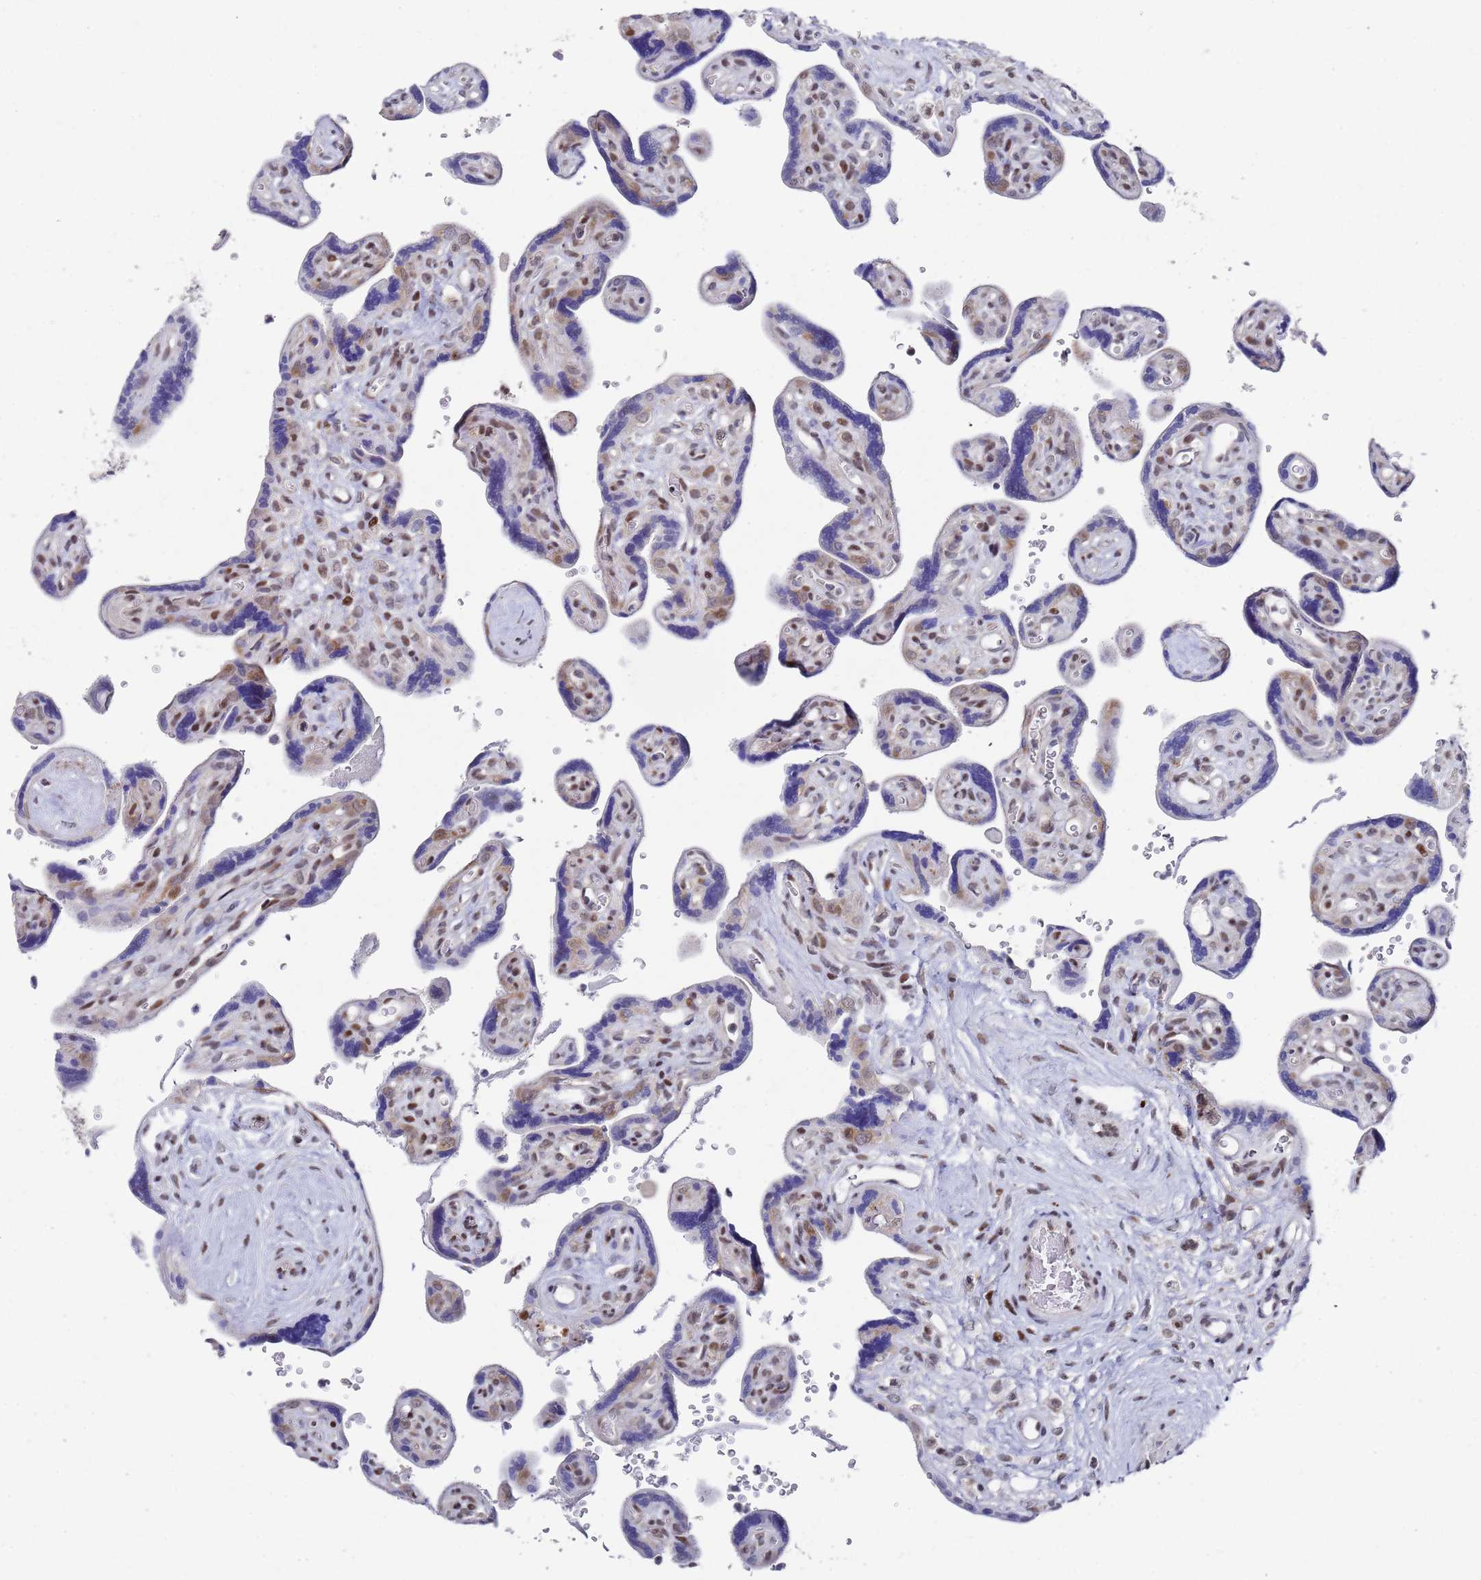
{"staining": {"intensity": "moderate", "quantity": "<25%", "location": "nuclear"}, "tissue": "placenta", "cell_type": "Decidual cells", "image_type": "normal", "snomed": [{"axis": "morphology", "description": "Normal tissue, NOS"}, {"axis": "topography", "description": "Placenta"}], "caption": "Normal placenta displays moderate nuclear positivity in approximately <25% of decidual cells (DAB (3,3'-diaminobenzidine) IHC with brightfield microscopy, high magnification)..", "gene": "COPS6", "patient": {"sex": "female", "age": 39}}